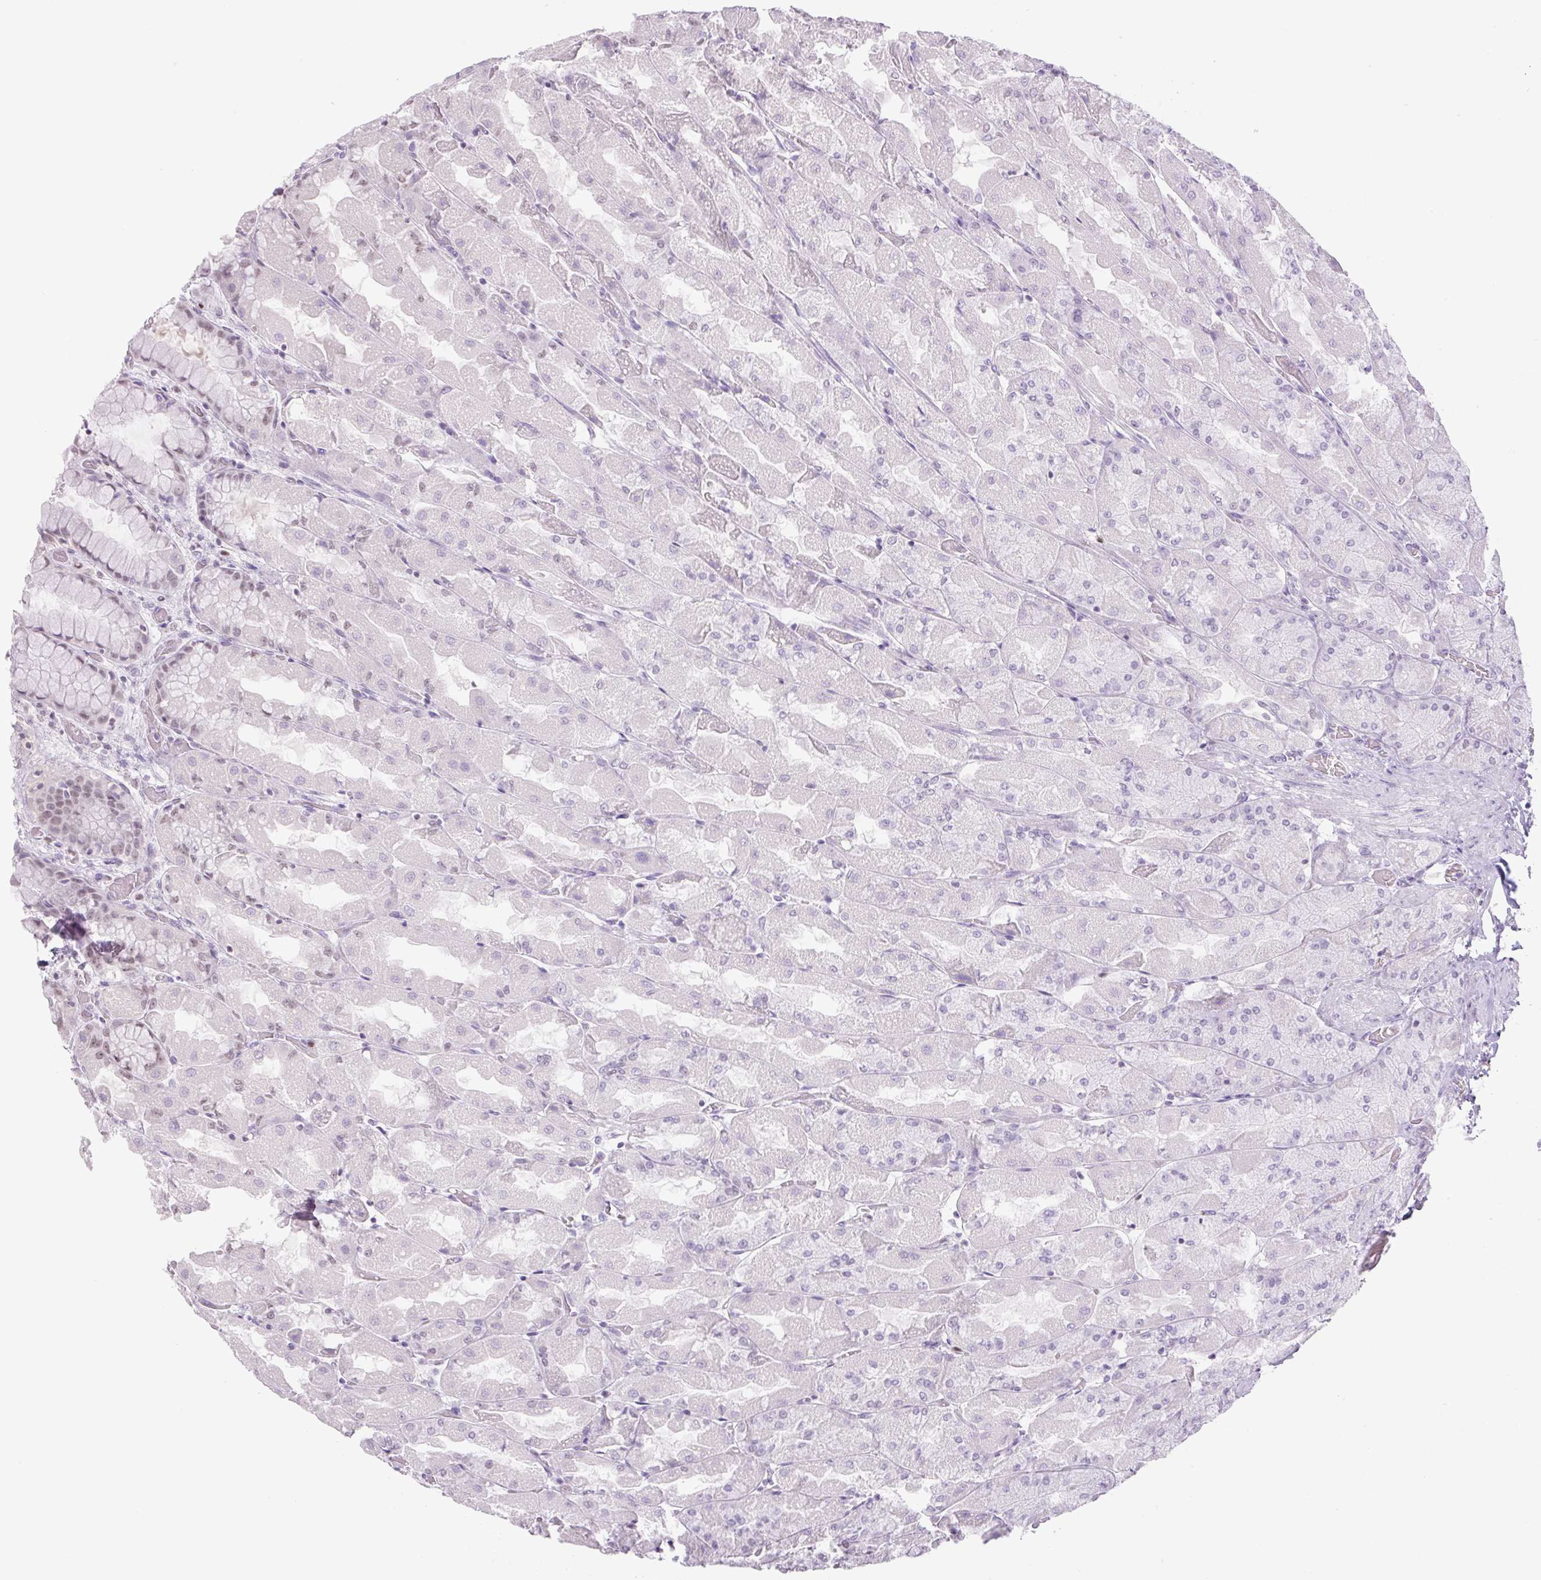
{"staining": {"intensity": "moderate", "quantity": "<25%", "location": "nuclear"}, "tissue": "stomach", "cell_type": "Glandular cells", "image_type": "normal", "snomed": [{"axis": "morphology", "description": "Normal tissue, NOS"}, {"axis": "topography", "description": "Stomach"}], "caption": "Immunohistochemical staining of benign human stomach exhibits moderate nuclear protein positivity in about <25% of glandular cells.", "gene": "TLE3", "patient": {"sex": "female", "age": 61}}